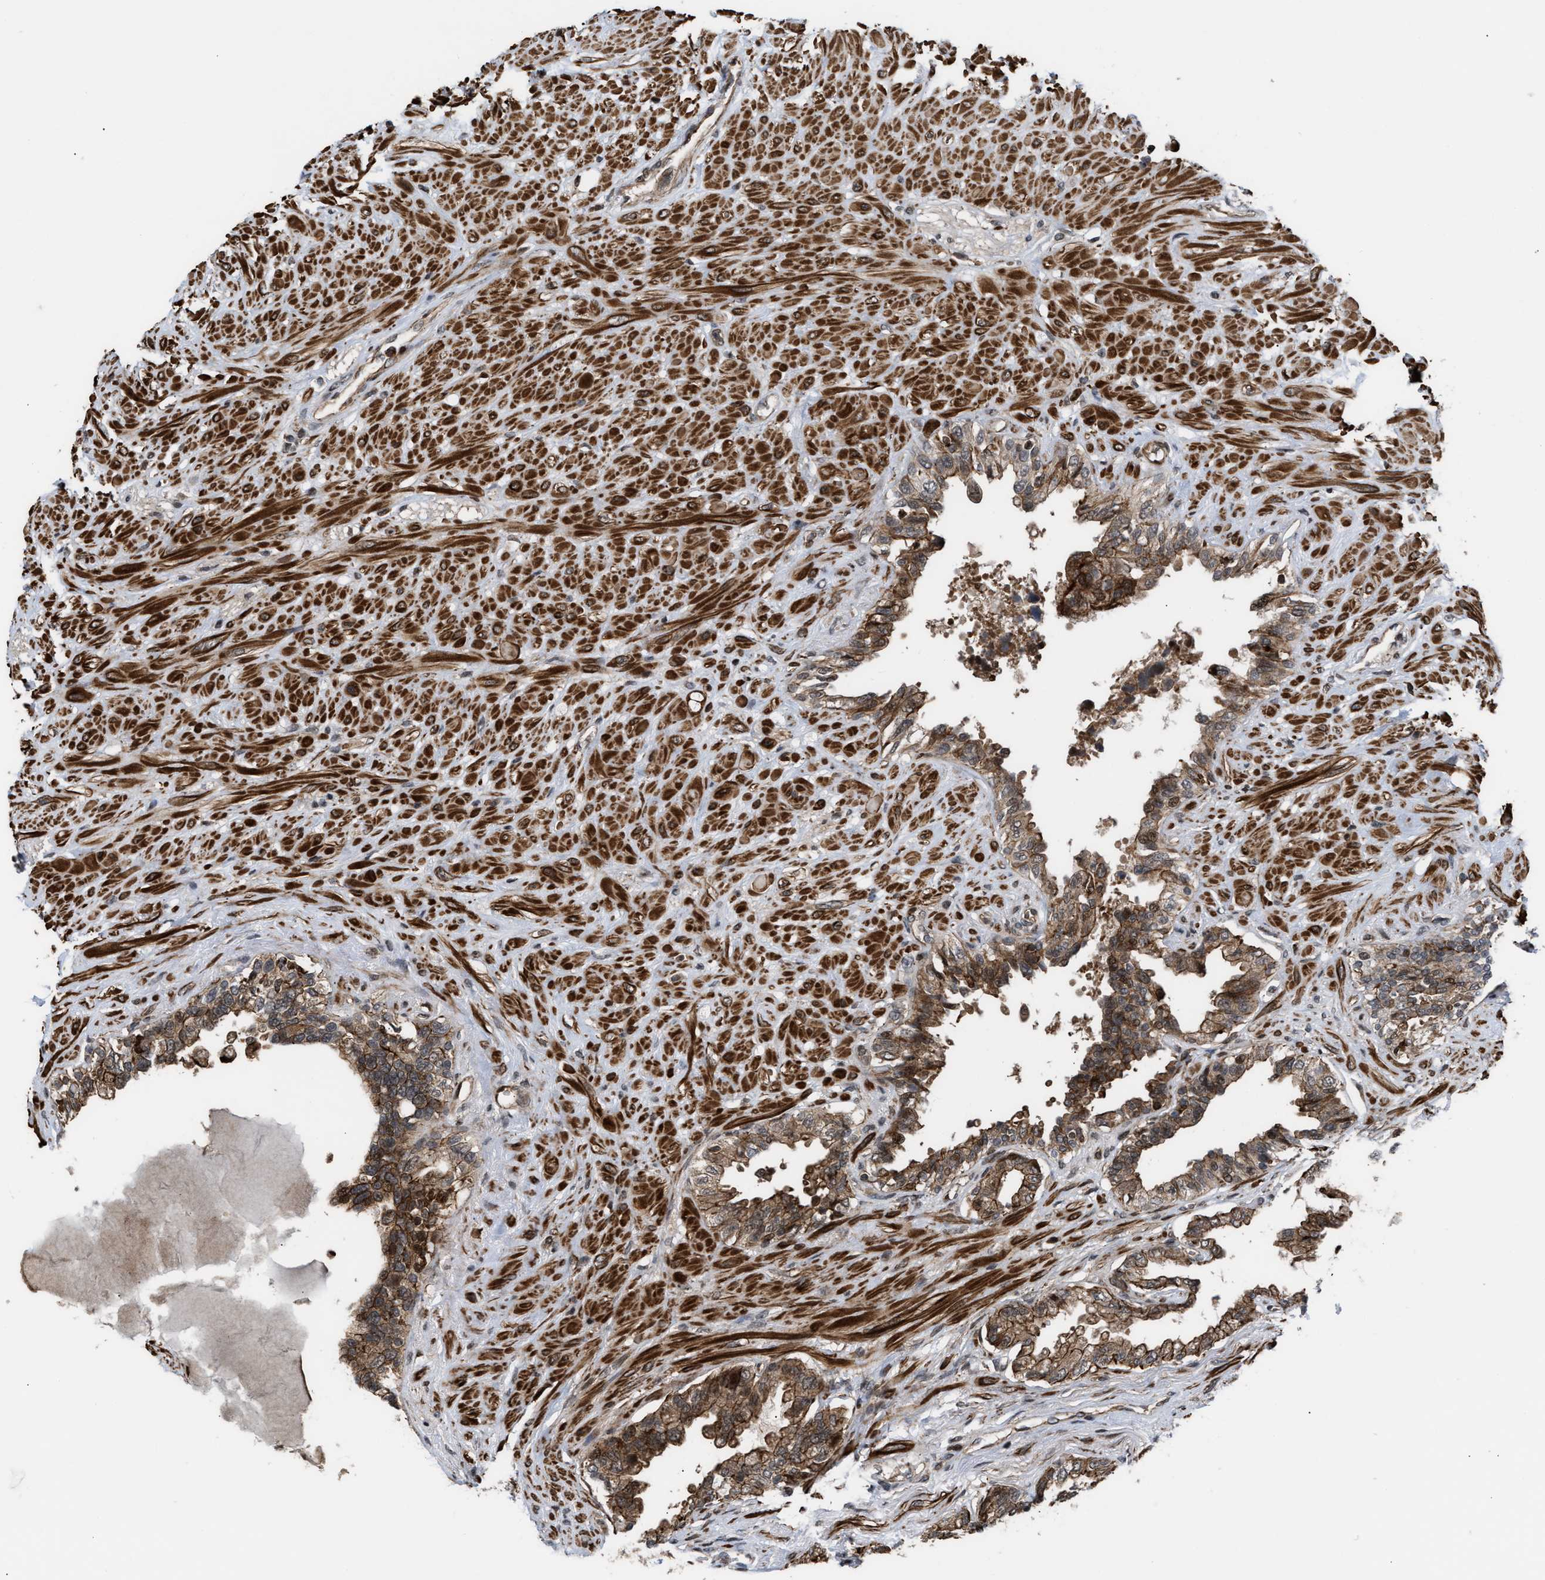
{"staining": {"intensity": "moderate", "quantity": ">75%", "location": "cytoplasmic/membranous,nuclear"}, "tissue": "seminal vesicle", "cell_type": "Glandular cells", "image_type": "normal", "snomed": [{"axis": "morphology", "description": "Normal tissue, NOS"}, {"axis": "topography", "description": "Seminal veicle"}], "caption": "The micrograph exhibits a brown stain indicating the presence of a protein in the cytoplasmic/membranous,nuclear of glandular cells in seminal vesicle.", "gene": "STAU2", "patient": {"sex": "male", "age": 61}}